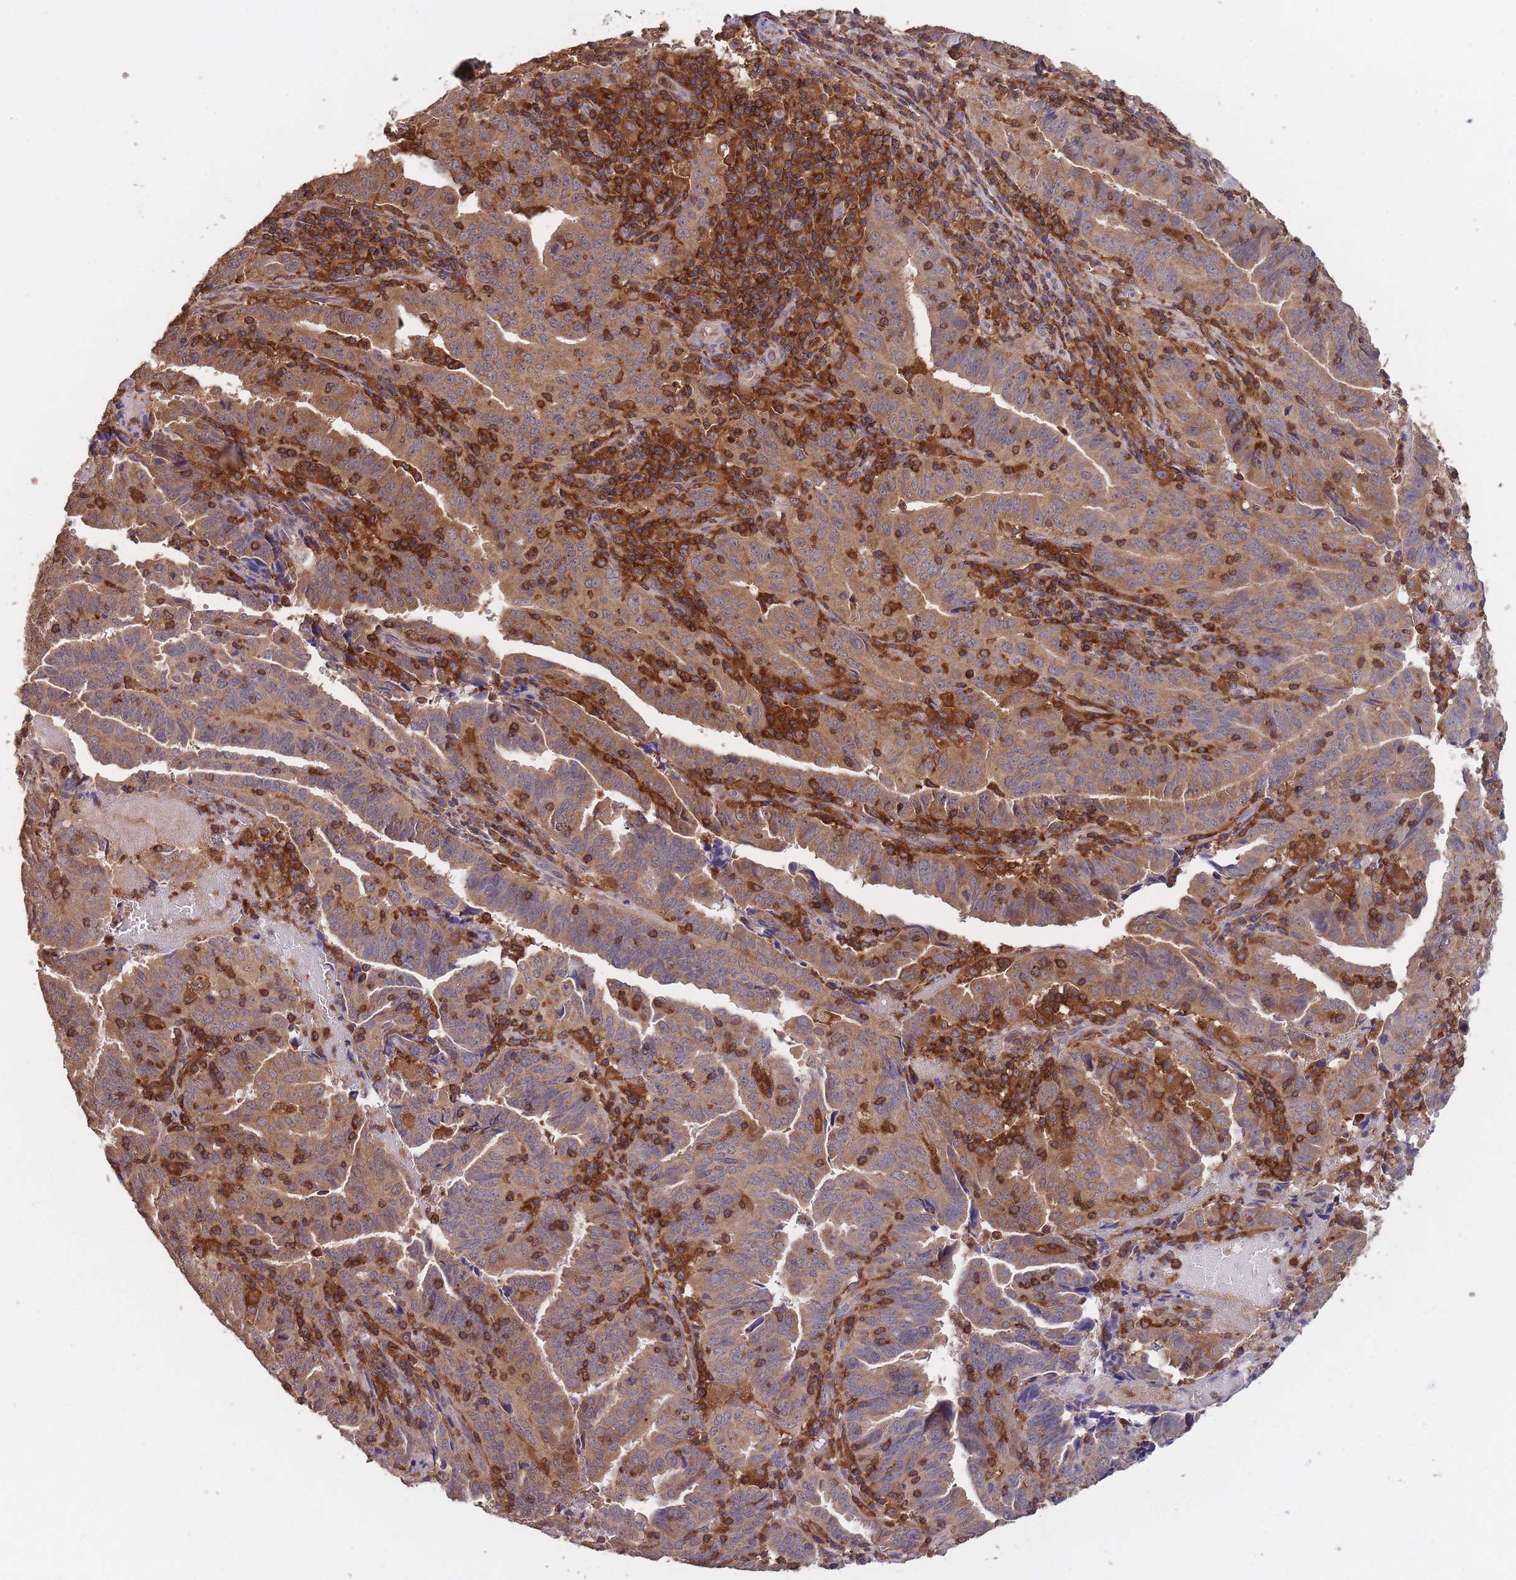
{"staining": {"intensity": "moderate", "quantity": ">75%", "location": "cytoplasmic/membranous"}, "tissue": "endometrial cancer", "cell_type": "Tumor cells", "image_type": "cancer", "snomed": [{"axis": "morphology", "description": "Adenocarcinoma, NOS"}, {"axis": "topography", "description": "Endometrium"}], "caption": "Approximately >75% of tumor cells in human adenocarcinoma (endometrial) exhibit moderate cytoplasmic/membranous protein staining as visualized by brown immunohistochemical staining.", "gene": "GMIP", "patient": {"sex": "female", "age": 60}}